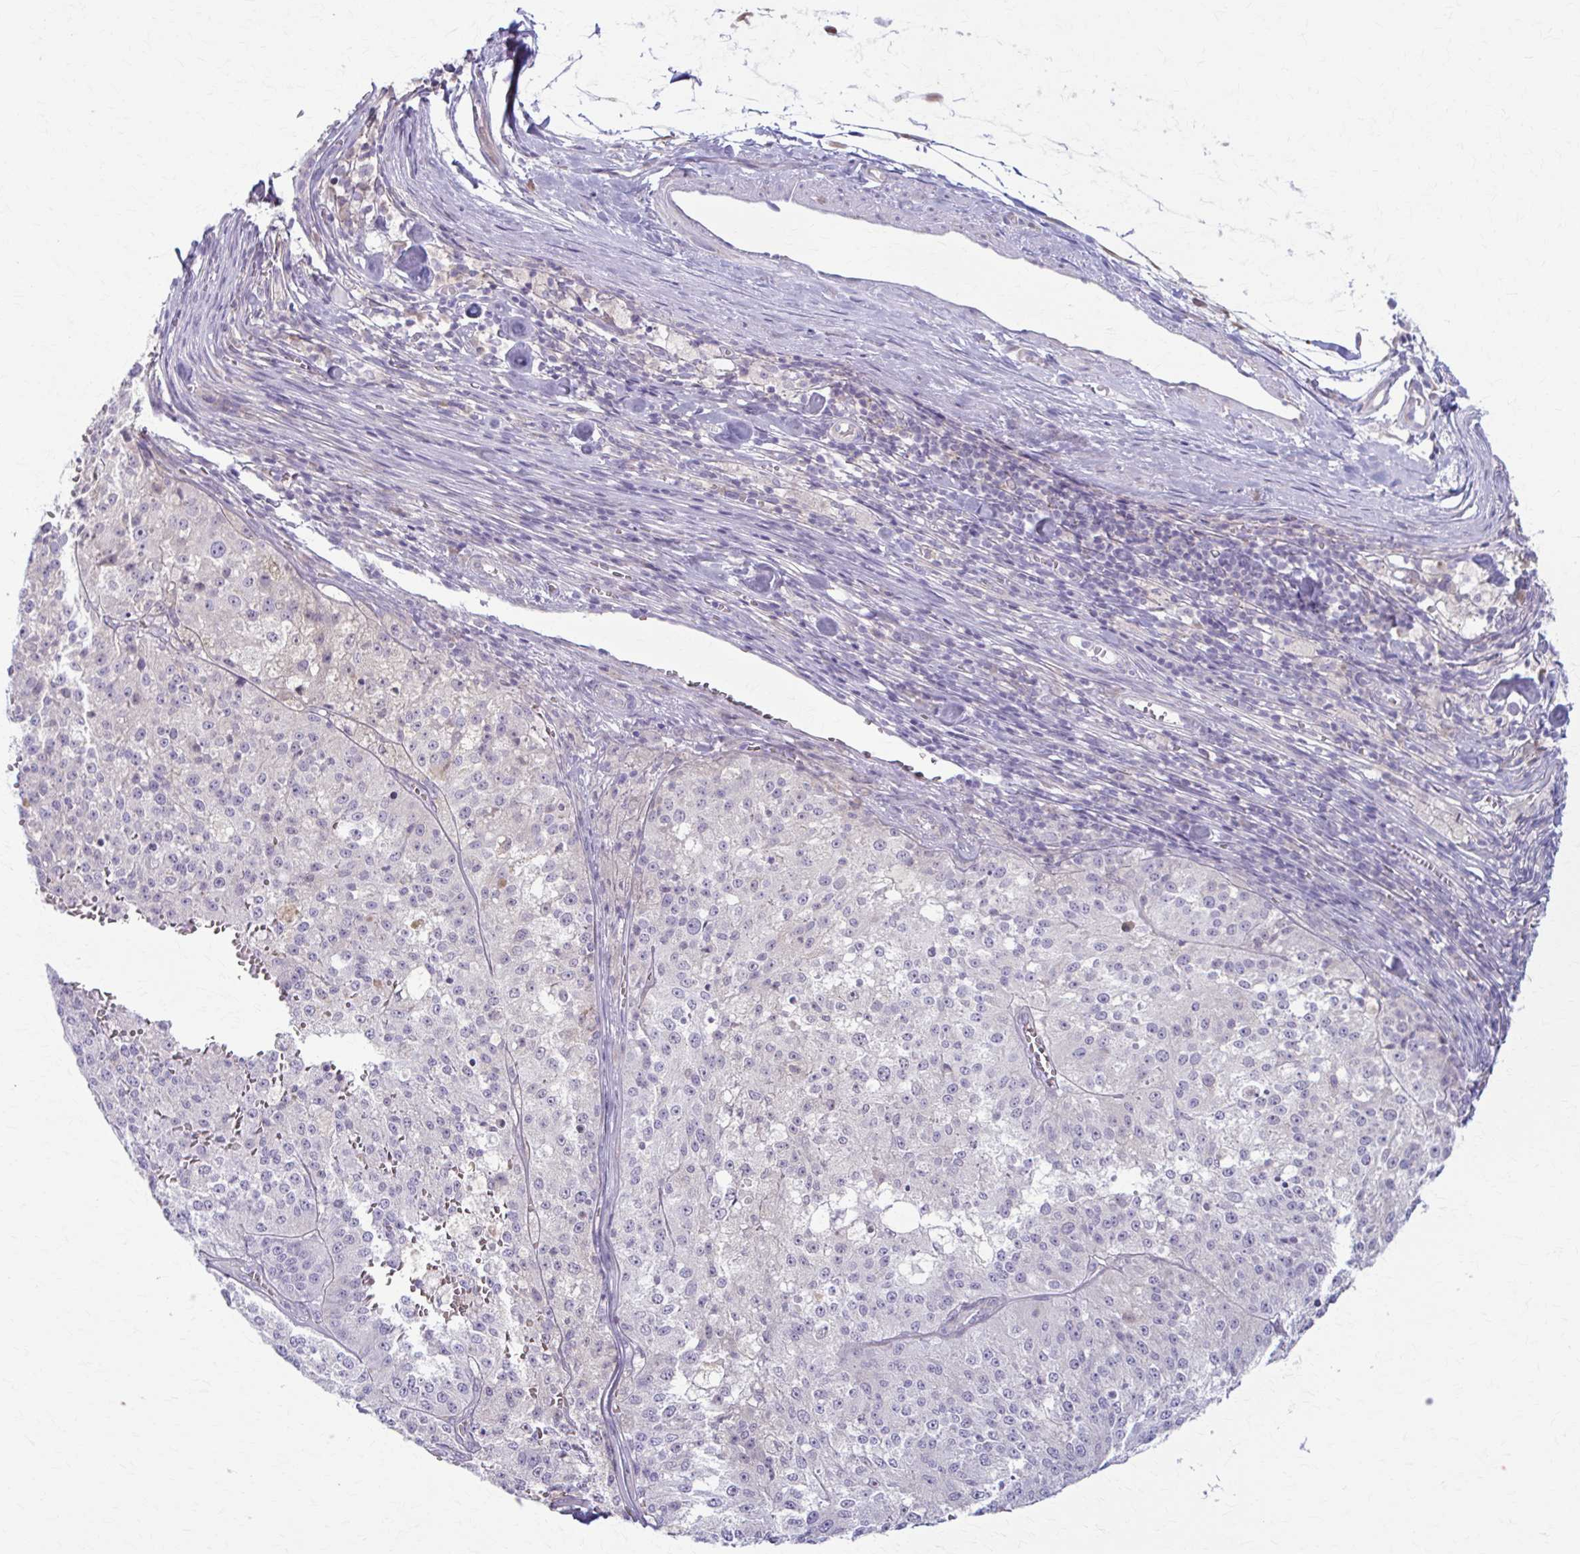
{"staining": {"intensity": "negative", "quantity": "none", "location": "none"}, "tissue": "melanoma", "cell_type": "Tumor cells", "image_type": "cancer", "snomed": [{"axis": "morphology", "description": "Malignant melanoma, Metastatic site"}, {"axis": "topography", "description": "Lymph node"}], "caption": "DAB immunohistochemical staining of human melanoma demonstrates no significant expression in tumor cells.", "gene": "PRKRA", "patient": {"sex": "female", "age": 64}}